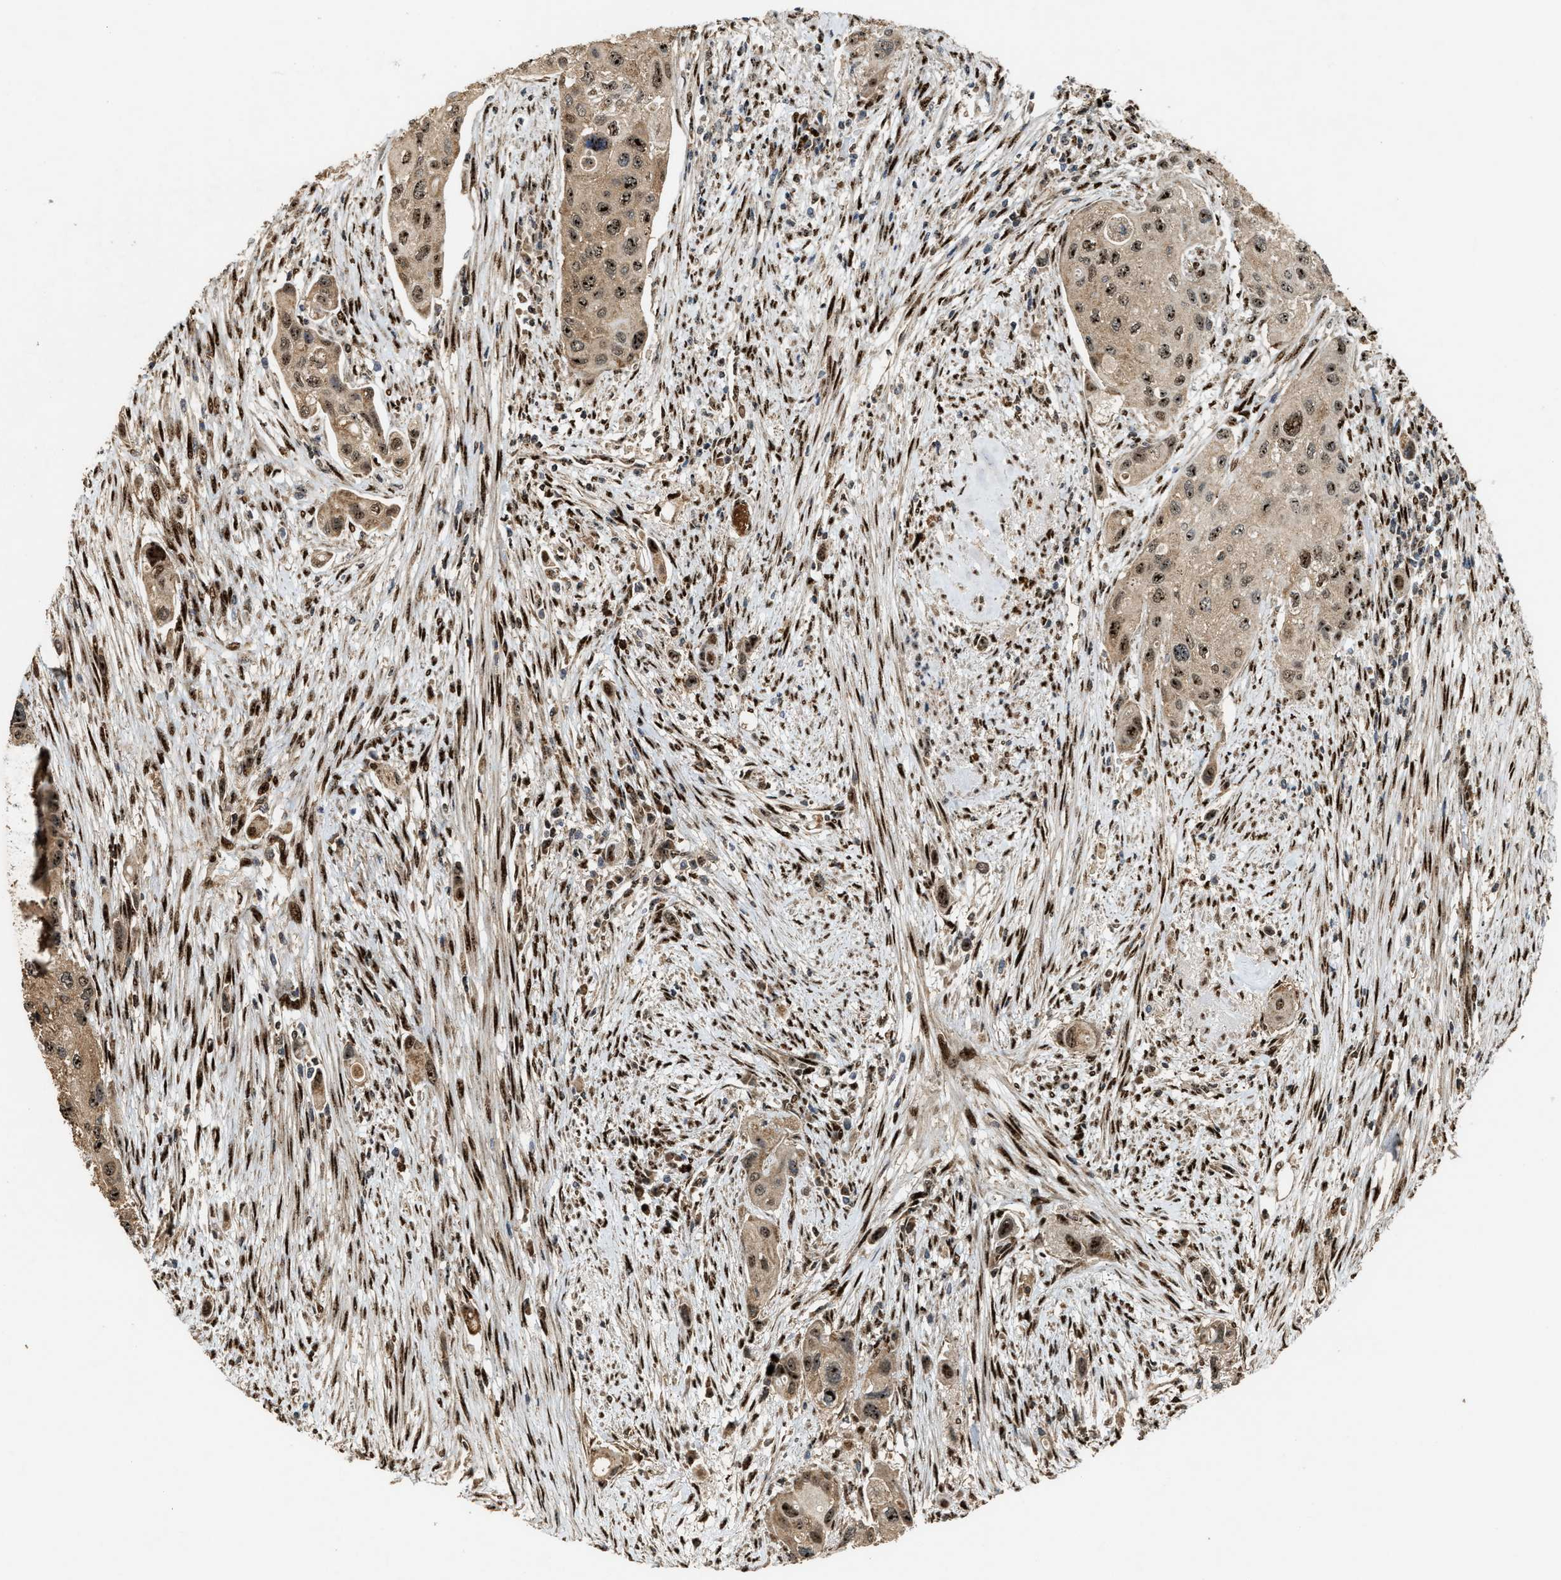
{"staining": {"intensity": "moderate", "quantity": ">75%", "location": "cytoplasmic/membranous,nuclear"}, "tissue": "urothelial cancer", "cell_type": "Tumor cells", "image_type": "cancer", "snomed": [{"axis": "morphology", "description": "Urothelial carcinoma, High grade"}, {"axis": "topography", "description": "Urinary bladder"}], "caption": "Moderate cytoplasmic/membranous and nuclear expression is appreciated in about >75% of tumor cells in urothelial cancer.", "gene": "ZNF687", "patient": {"sex": "female", "age": 56}}